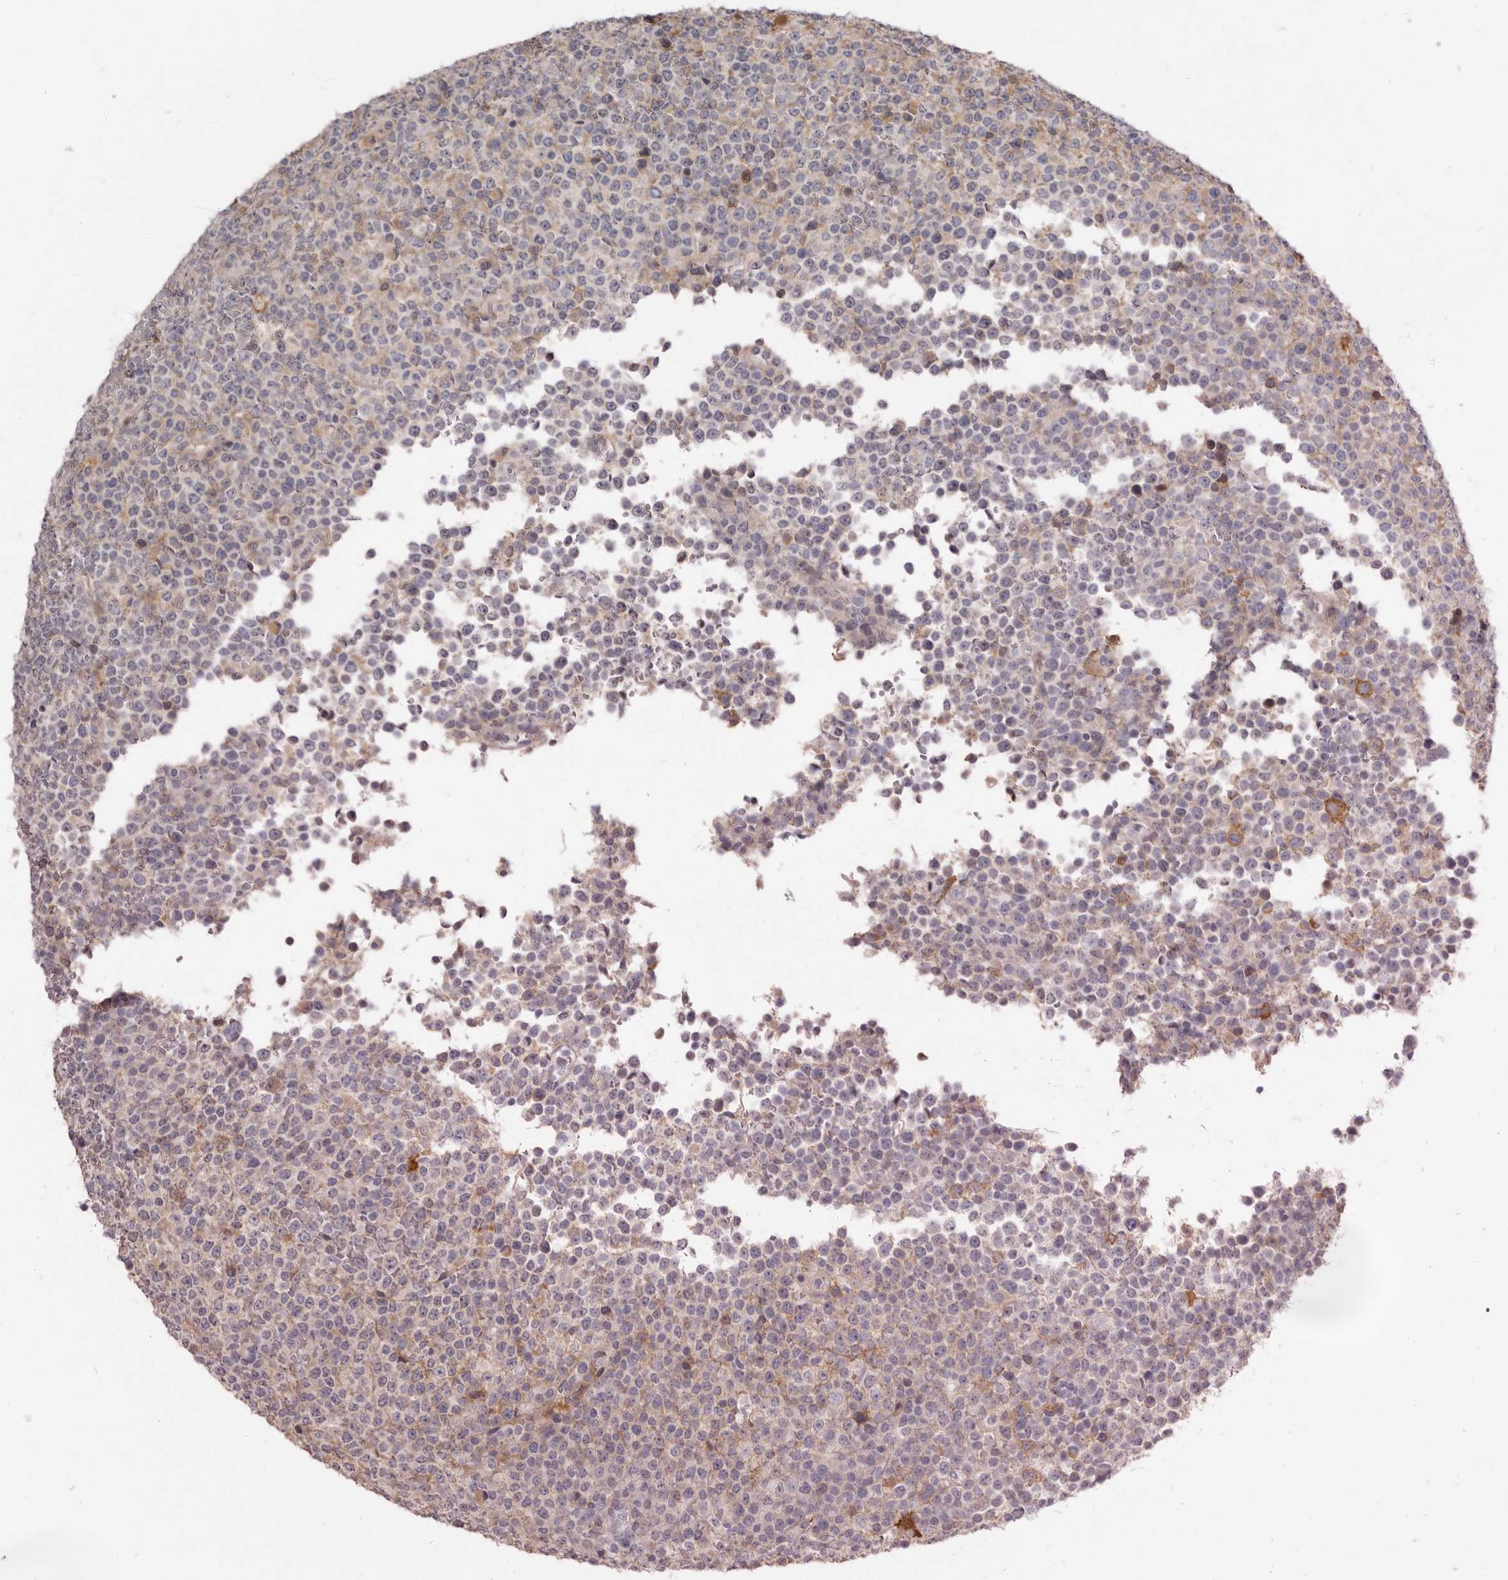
{"staining": {"intensity": "negative", "quantity": "none", "location": "none"}, "tissue": "lymphoma", "cell_type": "Tumor cells", "image_type": "cancer", "snomed": [{"axis": "morphology", "description": "Malignant lymphoma, non-Hodgkin's type, High grade"}, {"axis": "topography", "description": "Lymph node"}], "caption": "IHC image of neoplastic tissue: human high-grade malignant lymphoma, non-Hodgkin's type stained with DAB (3,3'-diaminobenzidine) shows no significant protein expression in tumor cells. Brightfield microscopy of IHC stained with DAB (3,3'-diaminobenzidine) (brown) and hematoxylin (blue), captured at high magnification.", "gene": "CGN", "patient": {"sex": "male", "age": 13}}